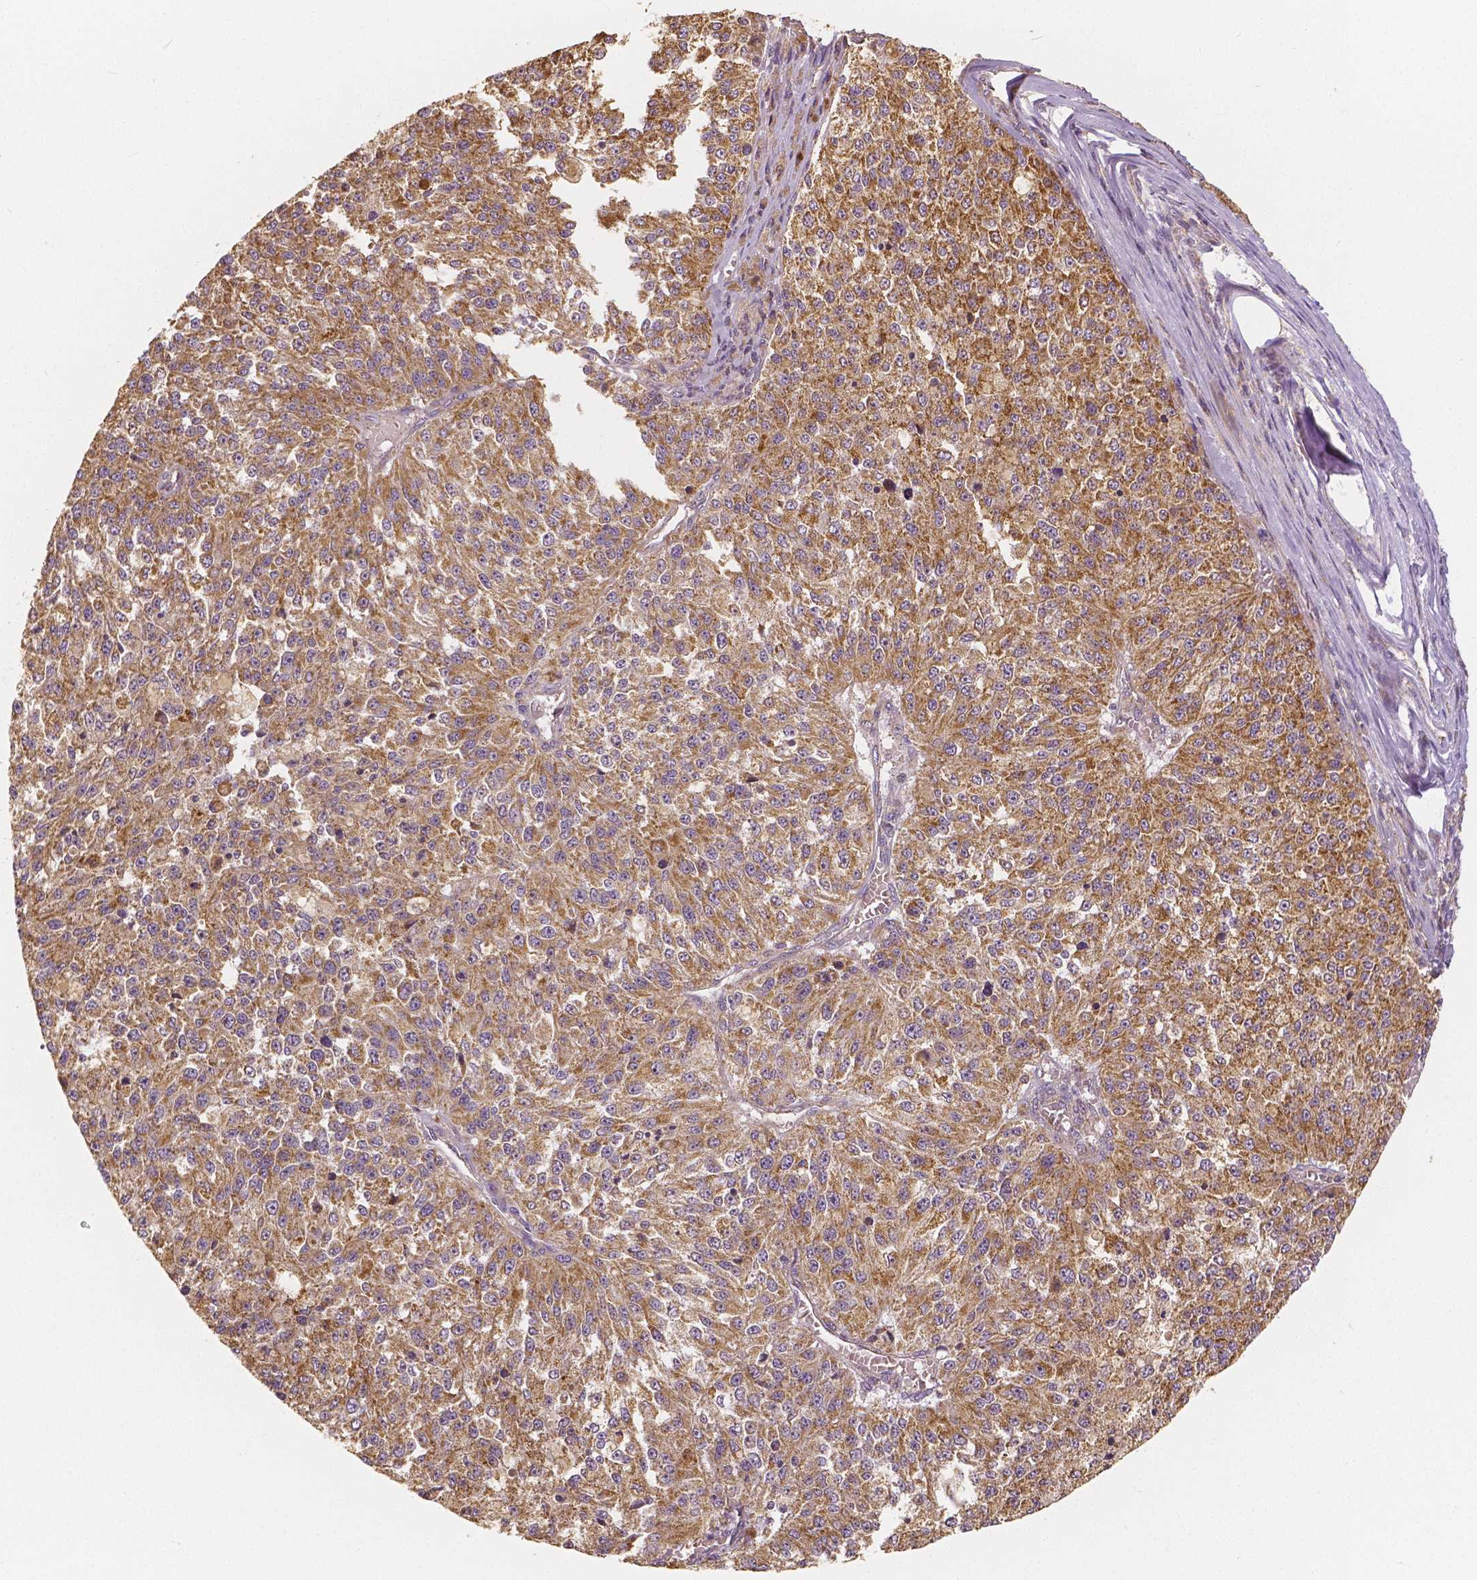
{"staining": {"intensity": "moderate", "quantity": ">75%", "location": "cytoplasmic/membranous"}, "tissue": "melanoma", "cell_type": "Tumor cells", "image_type": "cancer", "snomed": [{"axis": "morphology", "description": "Malignant melanoma, Metastatic site"}, {"axis": "topography", "description": "Lymph node"}], "caption": "A photomicrograph of malignant melanoma (metastatic site) stained for a protein demonstrates moderate cytoplasmic/membranous brown staining in tumor cells. The staining was performed using DAB, with brown indicating positive protein expression. Nuclei are stained blue with hematoxylin.", "gene": "PEX26", "patient": {"sex": "female", "age": 64}}